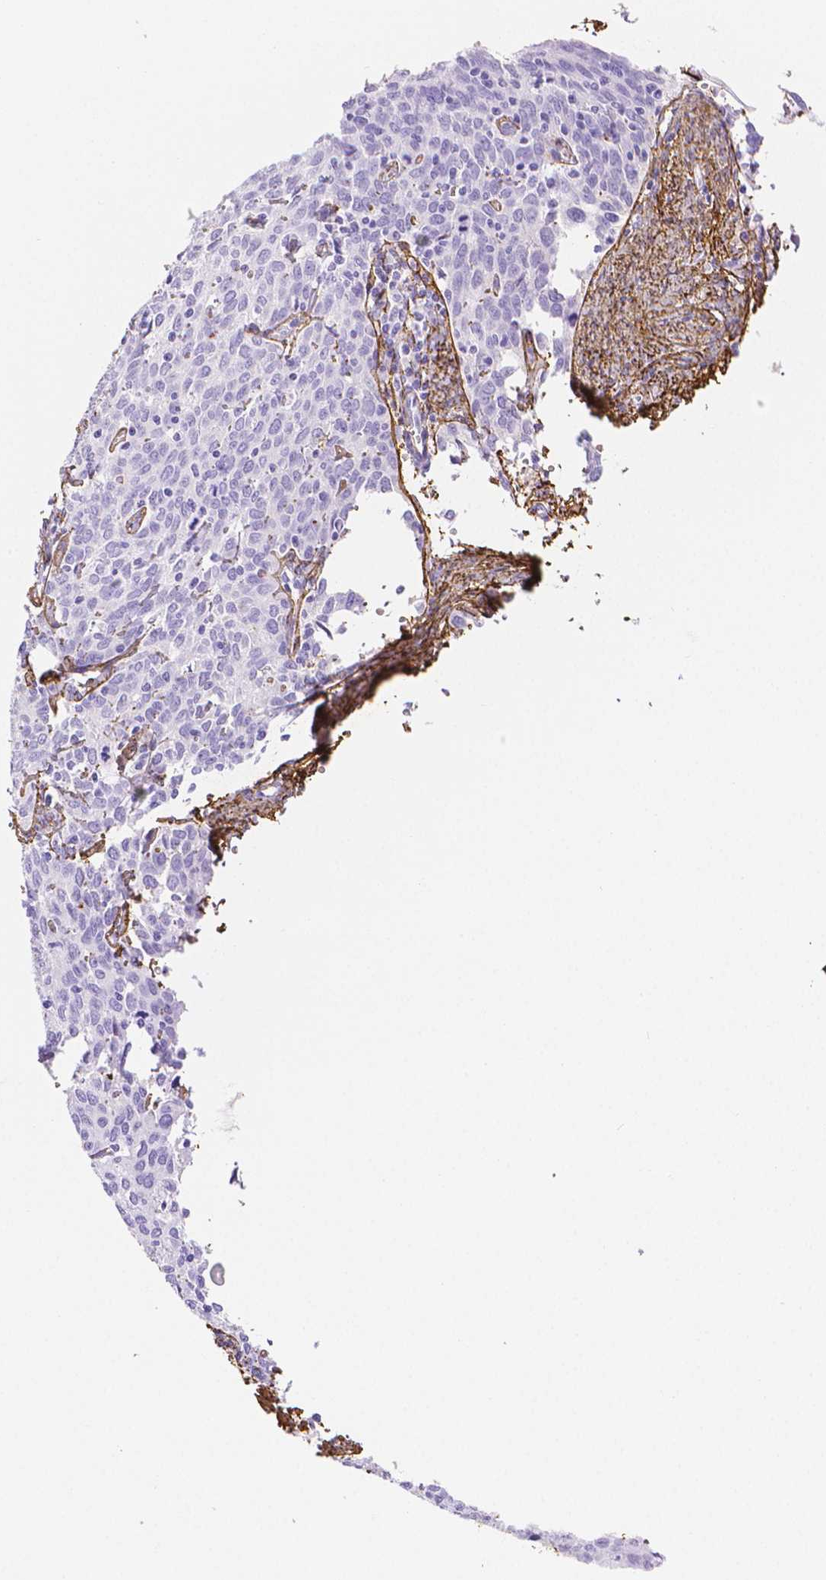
{"staining": {"intensity": "negative", "quantity": "none", "location": "none"}, "tissue": "cervical cancer", "cell_type": "Tumor cells", "image_type": "cancer", "snomed": [{"axis": "morphology", "description": "Squamous cell carcinoma, NOS"}, {"axis": "topography", "description": "Cervix"}], "caption": "Immunohistochemistry (IHC) of human cervical cancer demonstrates no expression in tumor cells. (Stains: DAB immunohistochemistry with hematoxylin counter stain, Microscopy: brightfield microscopy at high magnification).", "gene": "FBN1", "patient": {"sex": "female", "age": 62}}